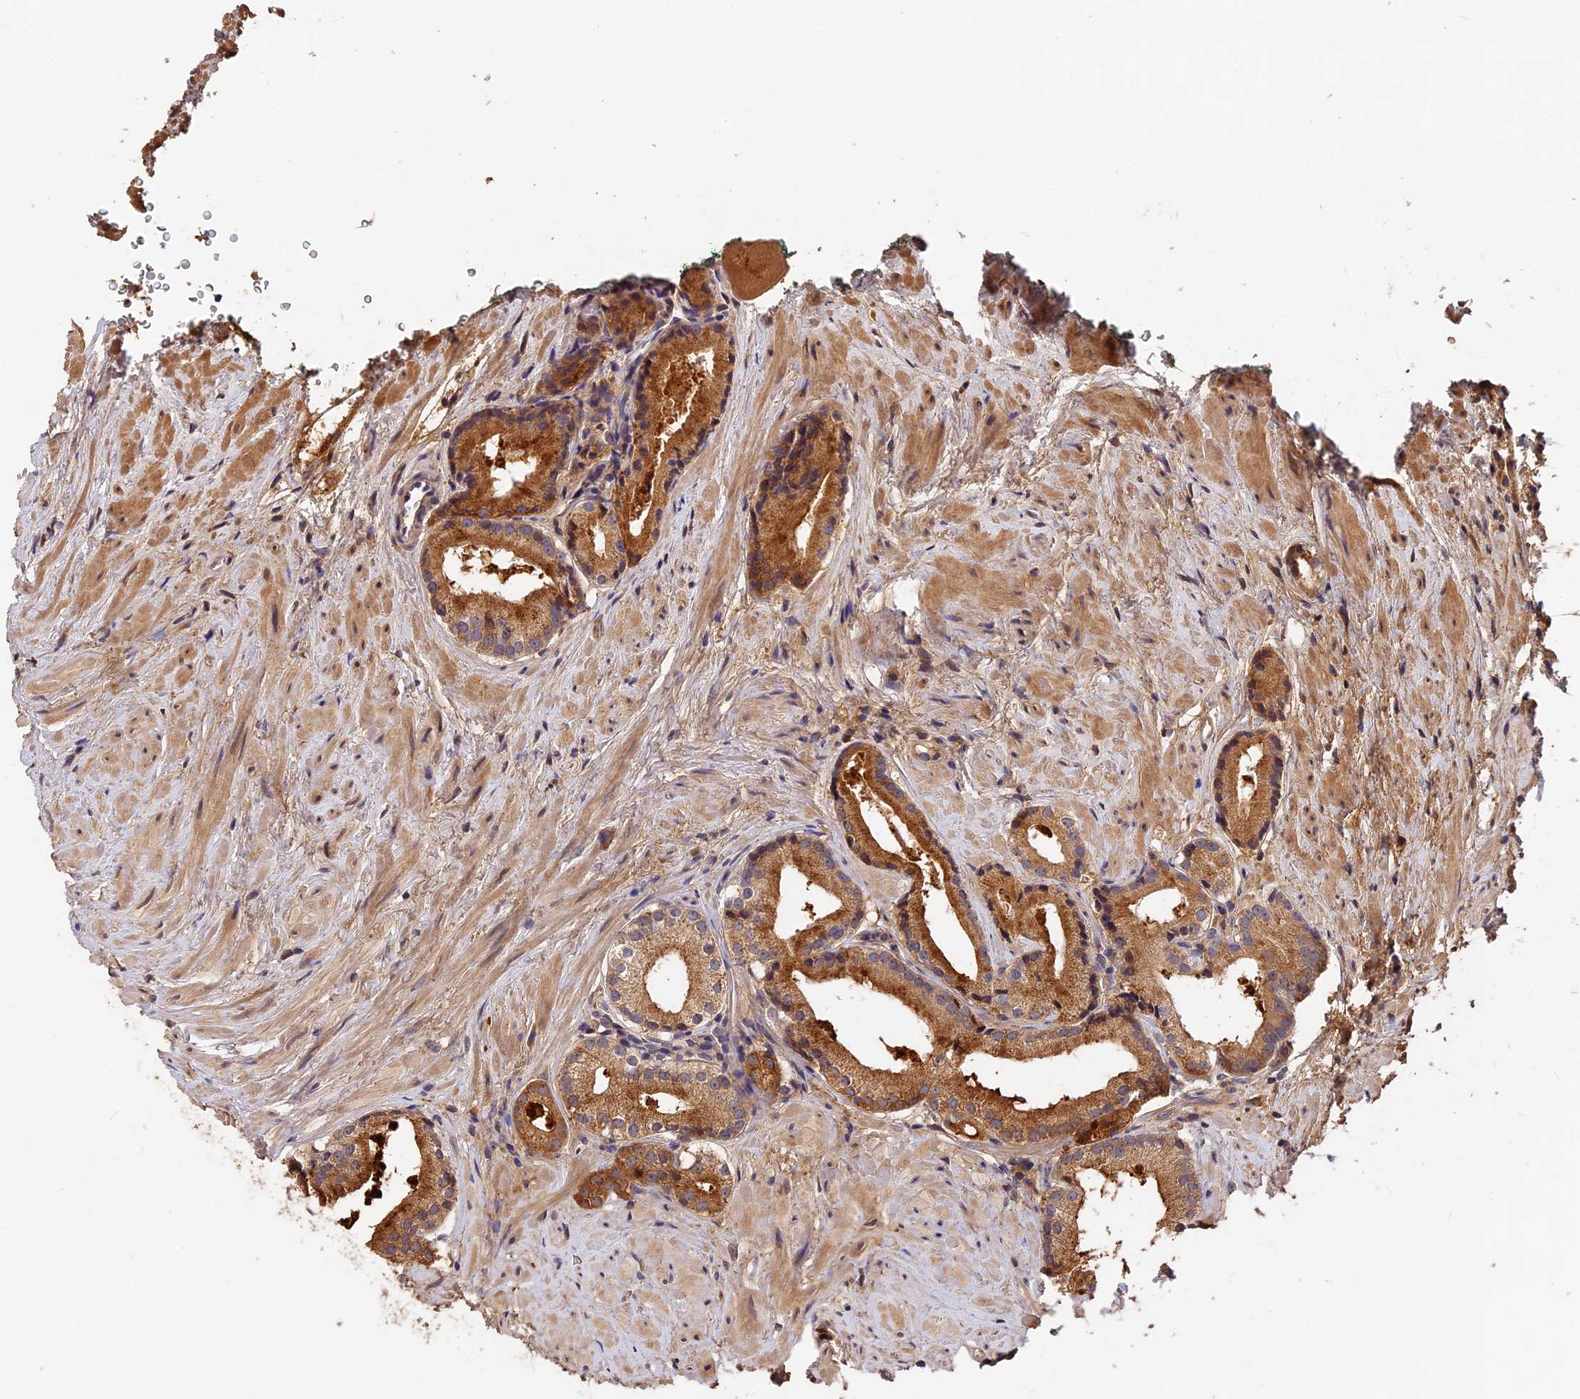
{"staining": {"intensity": "moderate", "quantity": ">75%", "location": "cytoplasmic/membranous"}, "tissue": "prostate cancer", "cell_type": "Tumor cells", "image_type": "cancer", "snomed": [{"axis": "morphology", "description": "Adenocarcinoma, Low grade"}, {"axis": "topography", "description": "Prostate"}], "caption": "IHC of adenocarcinoma (low-grade) (prostate) exhibits medium levels of moderate cytoplasmic/membranous expression in approximately >75% of tumor cells.", "gene": "ITIH1", "patient": {"sex": "male", "age": 57}}